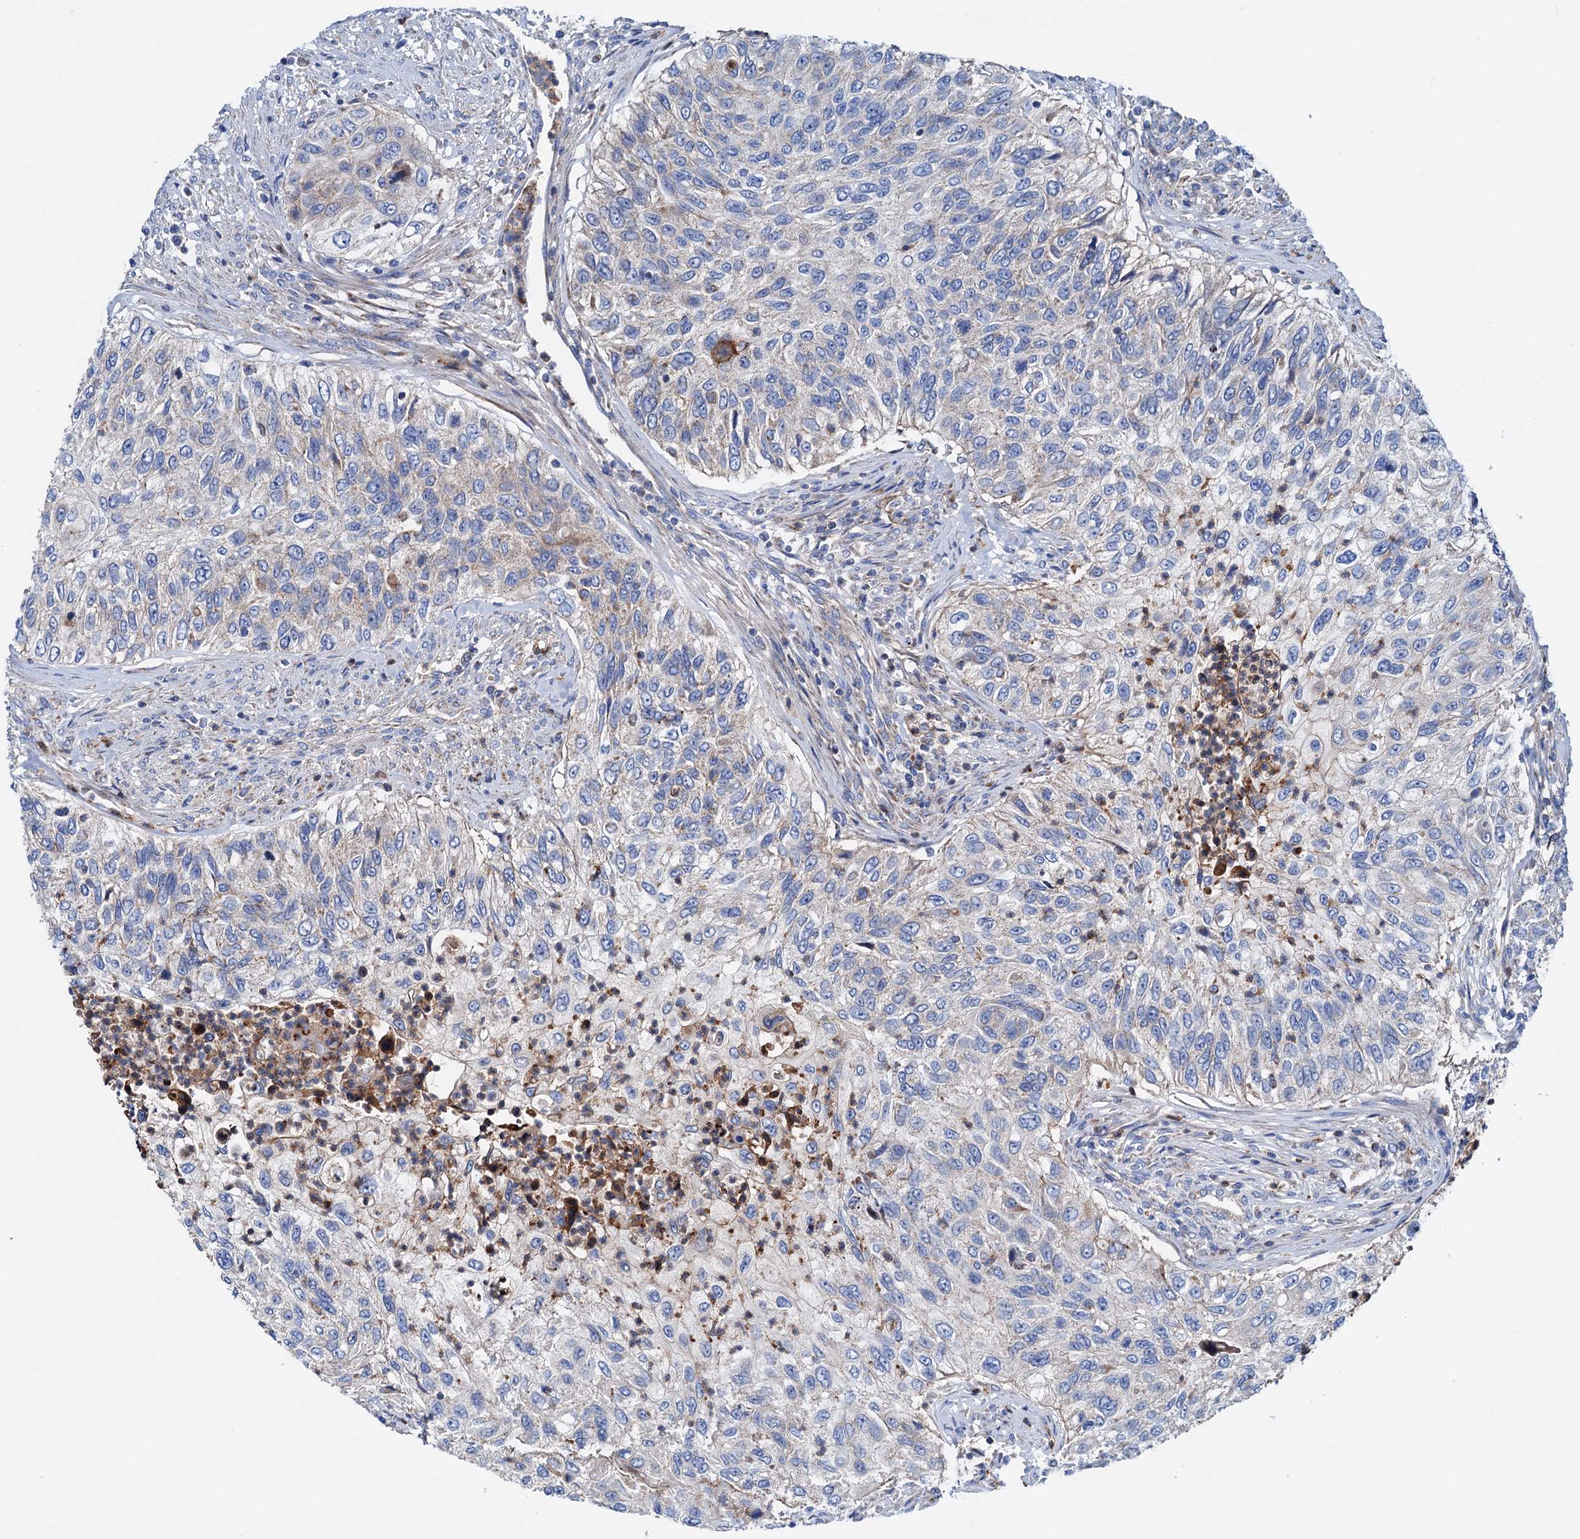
{"staining": {"intensity": "negative", "quantity": "none", "location": "none"}, "tissue": "urothelial cancer", "cell_type": "Tumor cells", "image_type": "cancer", "snomed": [{"axis": "morphology", "description": "Urothelial carcinoma, High grade"}, {"axis": "topography", "description": "Urinary bladder"}], "caption": "The histopathology image reveals no significant expression in tumor cells of high-grade urothelial carcinoma.", "gene": "RASSF9", "patient": {"sex": "female", "age": 60}}